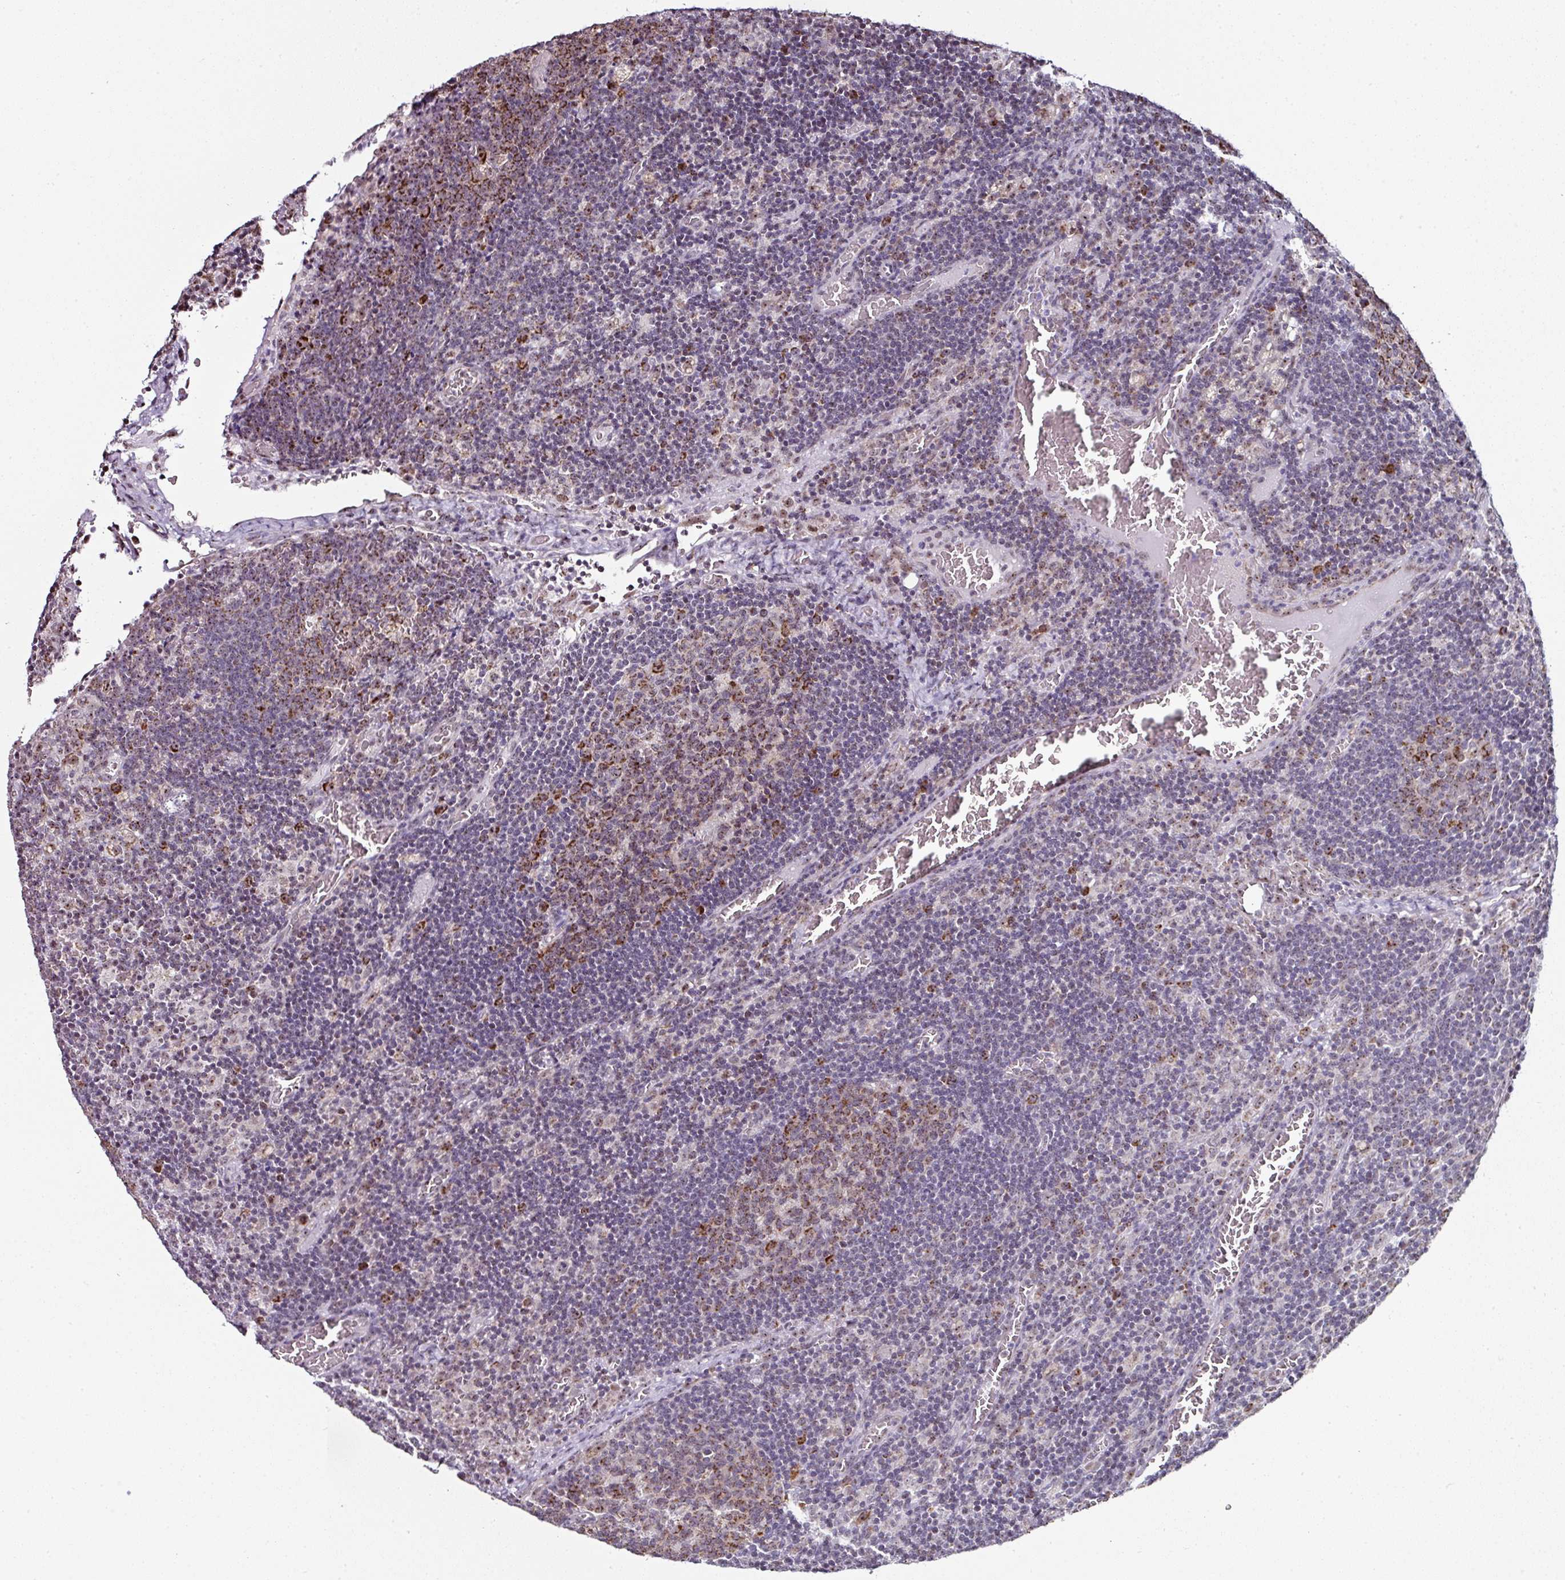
{"staining": {"intensity": "moderate", "quantity": ">75%", "location": "cytoplasmic/membranous,nuclear"}, "tissue": "lymph node", "cell_type": "Germinal center cells", "image_type": "normal", "snomed": [{"axis": "morphology", "description": "Normal tissue, NOS"}, {"axis": "topography", "description": "Lymph node"}], "caption": "Moderate cytoplasmic/membranous,nuclear positivity for a protein is identified in about >75% of germinal center cells of normal lymph node using IHC.", "gene": "NACC2", "patient": {"sex": "male", "age": 50}}